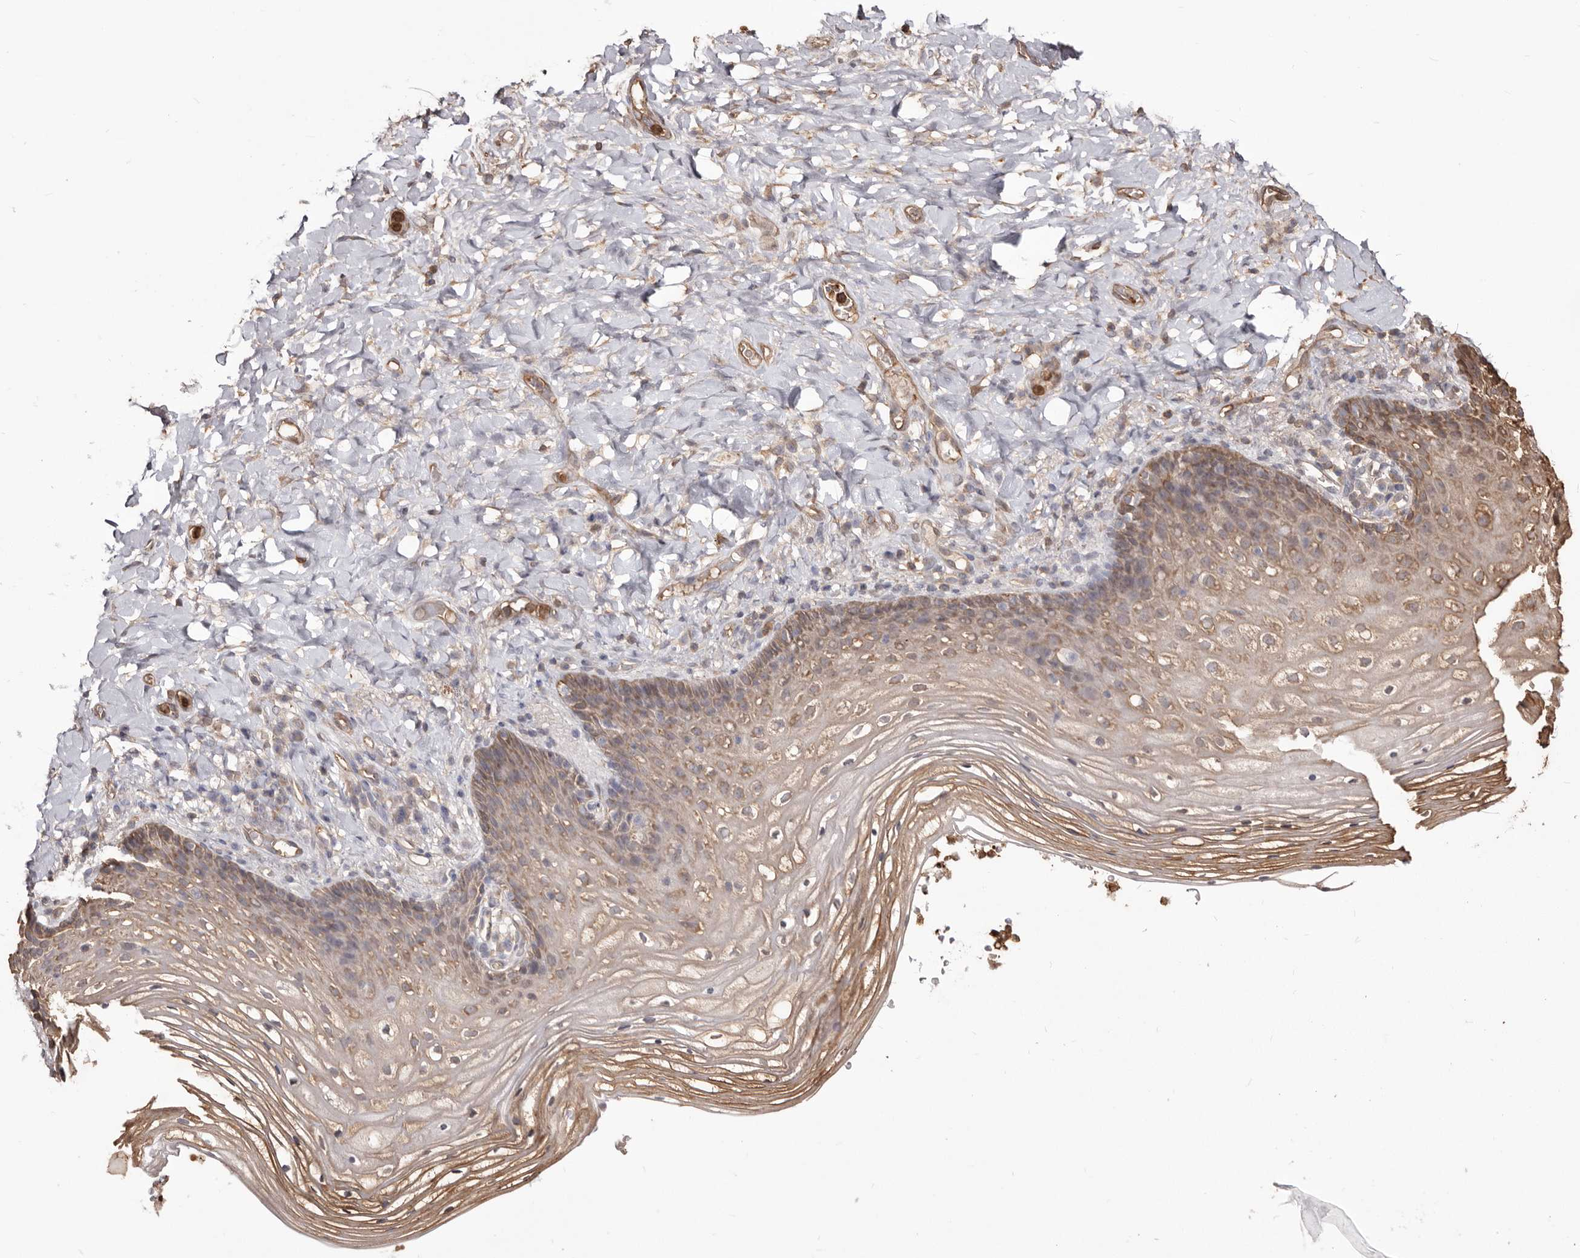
{"staining": {"intensity": "moderate", "quantity": ">75%", "location": "cytoplasmic/membranous"}, "tissue": "vagina", "cell_type": "Squamous epithelial cells", "image_type": "normal", "snomed": [{"axis": "morphology", "description": "Normal tissue, NOS"}, {"axis": "topography", "description": "Vagina"}], "caption": "Approximately >75% of squamous epithelial cells in benign vagina show moderate cytoplasmic/membranous protein expression as visualized by brown immunohistochemical staining.", "gene": "PKM", "patient": {"sex": "female", "age": 60}}